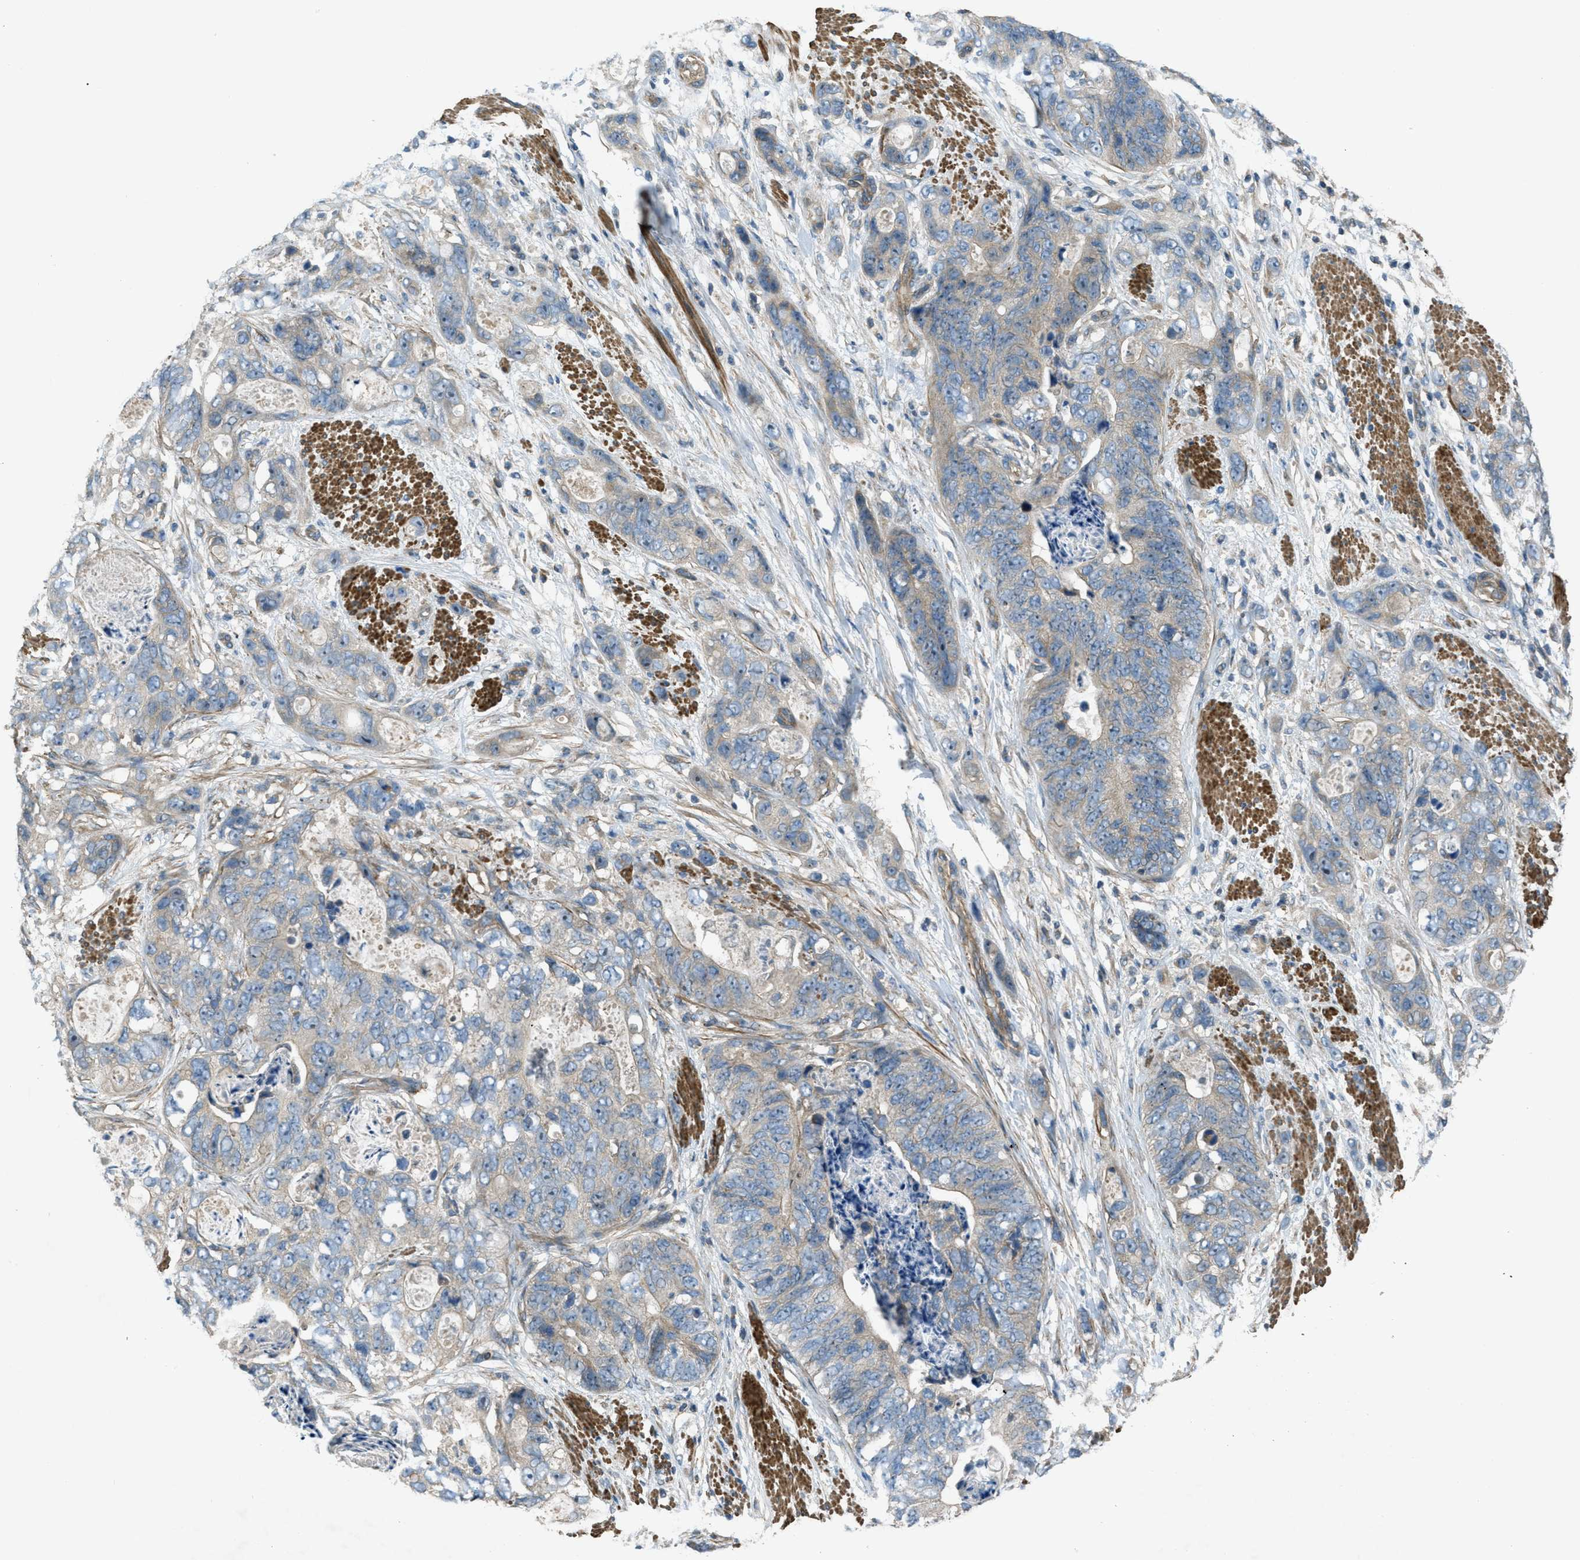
{"staining": {"intensity": "weak", "quantity": ">75%", "location": "cytoplasmic/membranous"}, "tissue": "stomach cancer", "cell_type": "Tumor cells", "image_type": "cancer", "snomed": [{"axis": "morphology", "description": "Adenocarcinoma, NOS"}, {"axis": "topography", "description": "Stomach"}], "caption": "Immunohistochemistry (DAB) staining of stomach cancer (adenocarcinoma) demonstrates weak cytoplasmic/membranous protein positivity in about >75% of tumor cells.", "gene": "VEZT", "patient": {"sex": "female", "age": 89}}